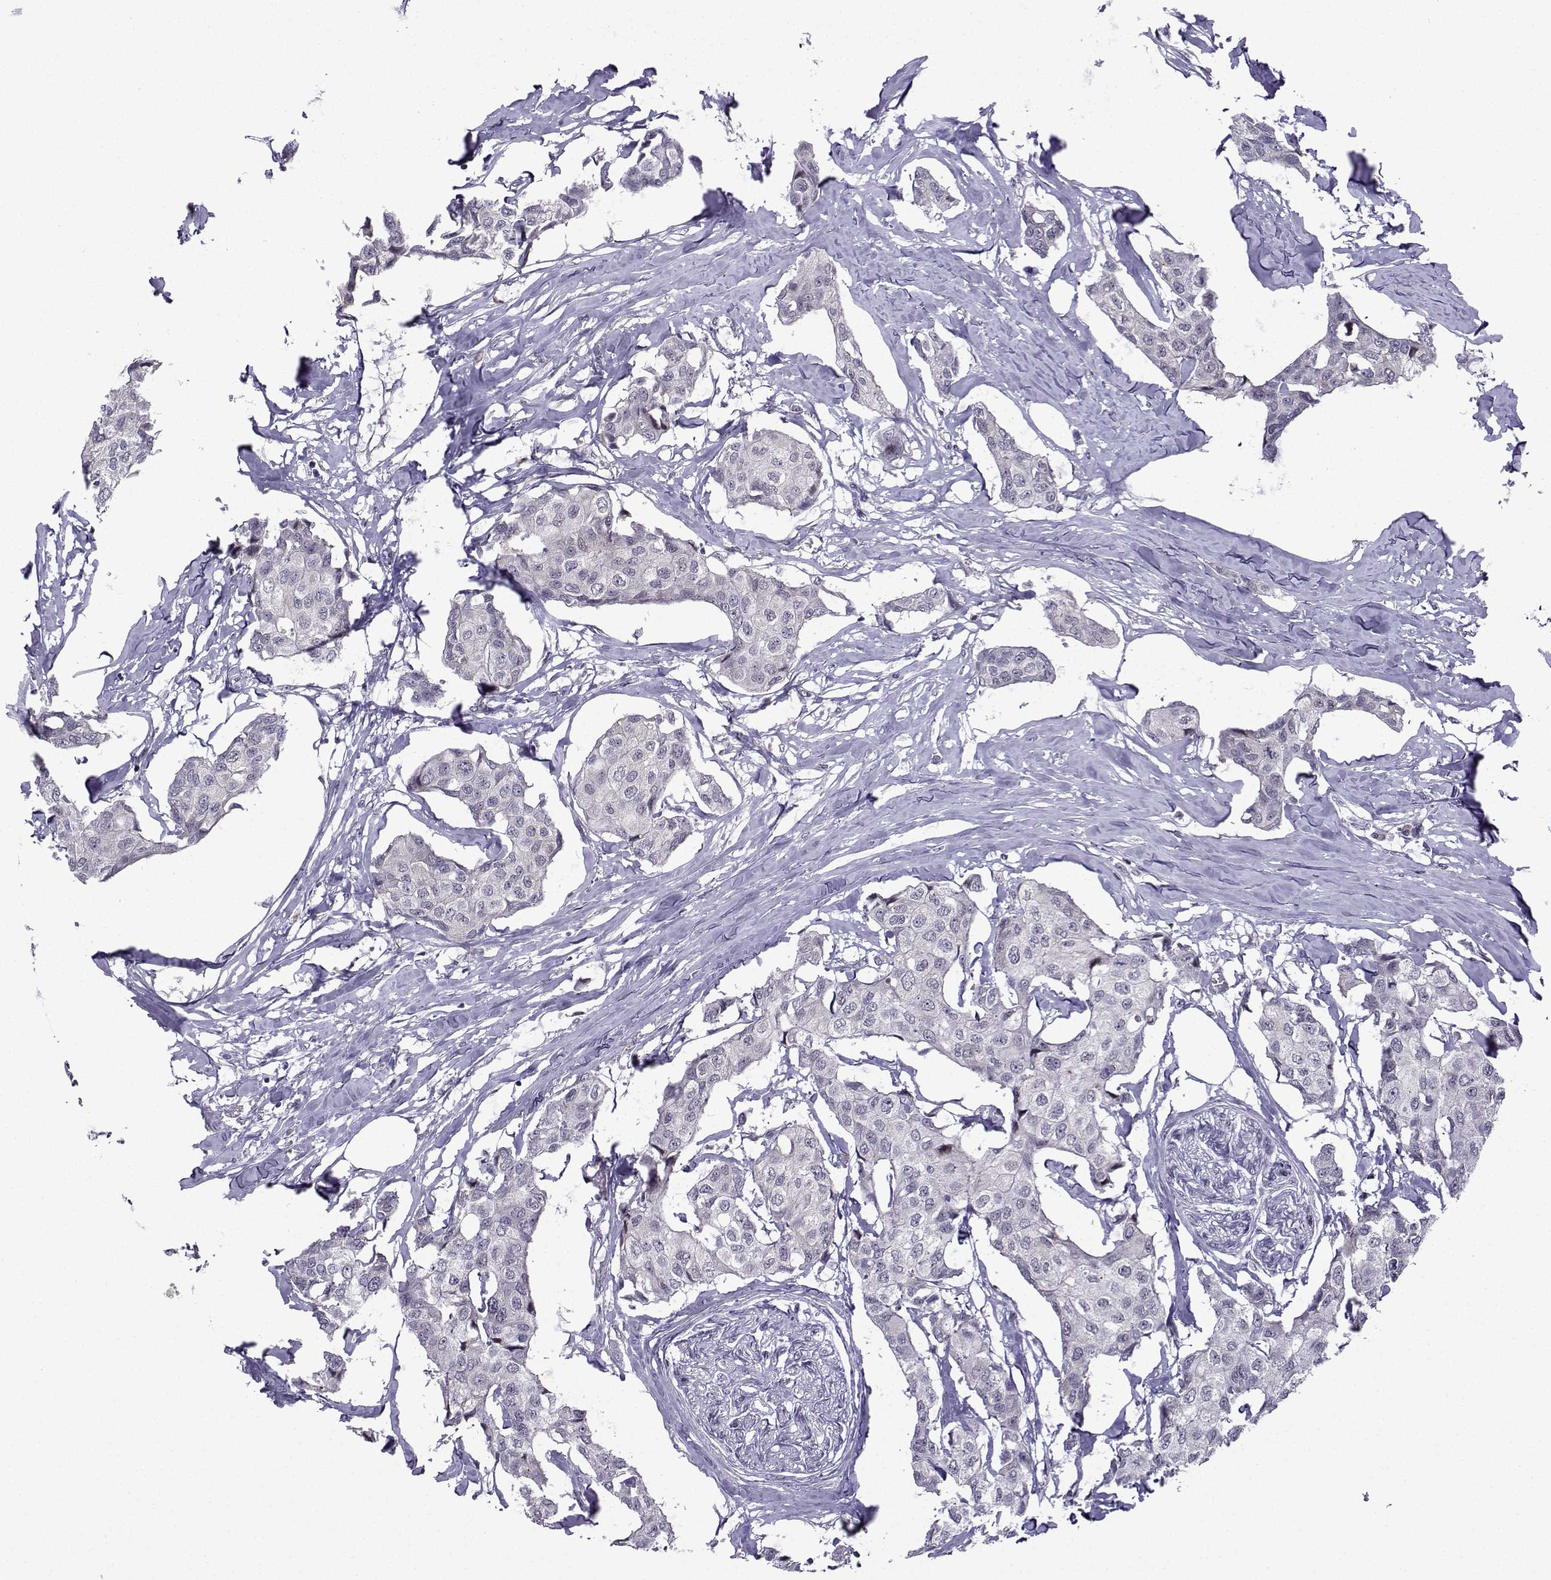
{"staining": {"intensity": "negative", "quantity": "none", "location": "none"}, "tissue": "breast cancer", "cell_type": "Tumor cells", "image_type": "cancer", "snomed": [{"axis": "morphology", "description": "Duct carcinoma"}, {"axis": "topography", "description": "Breast"}], "caption": "High magnification brightfield microscopy of intraductal carcinoma (breast) stained with DAB (brown) and counterstained with hematoxylin (blue): tumor cells show no significant staining.", "gene": "FGF3", "patient": {"sex": "female", "age": 80}}